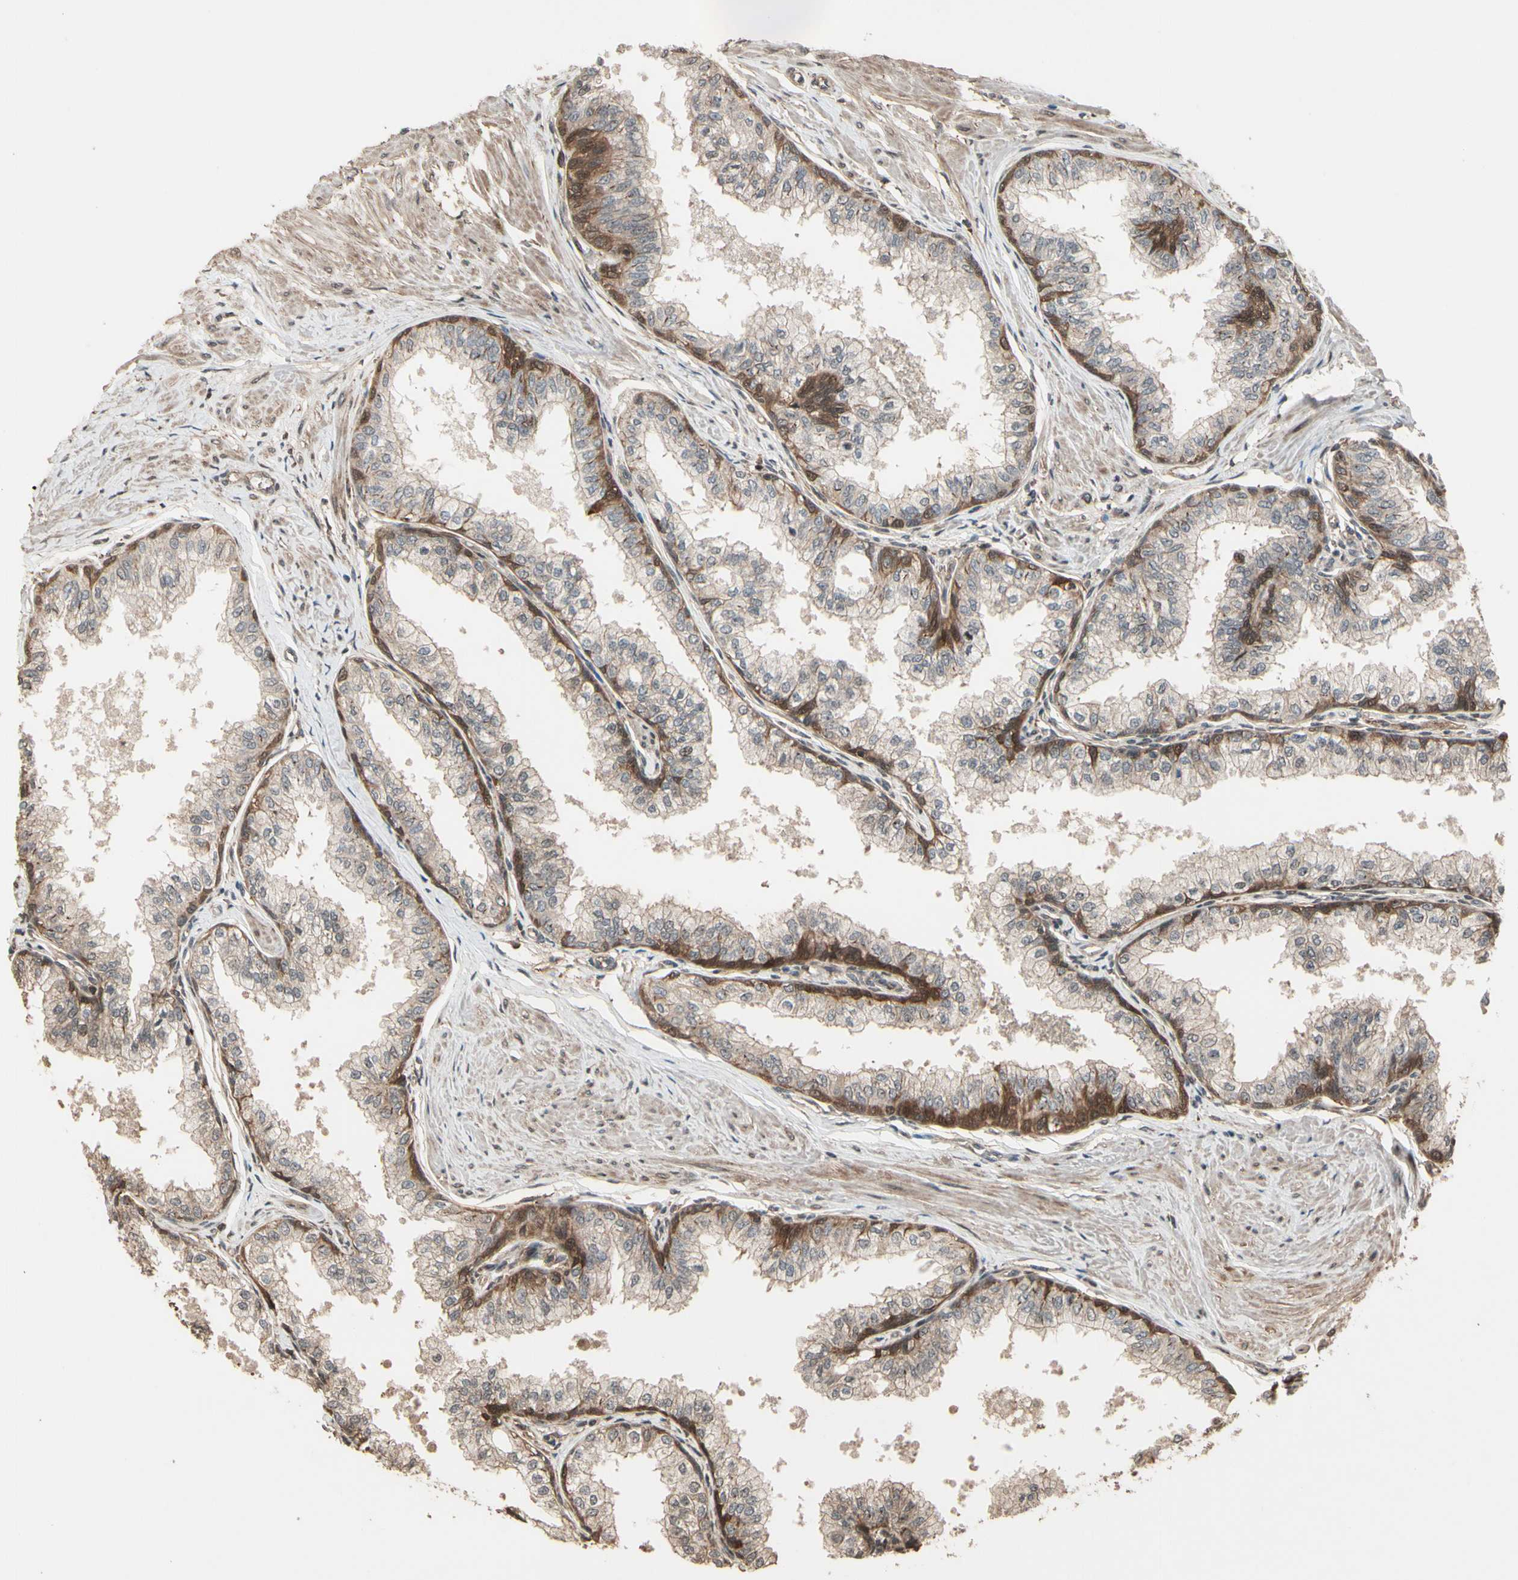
{"staining": {"intensity": "weak", "quantity": "25%-75%", "location": "cytoplasmic/membranous"}, "tissue": "prostate", "cell_type": "Glandular cells", "image_type": "normal", "snomed": [{"axis": "morphology", "description": "Normal tissue, NOS"}, {"axis": "topography", "description": "Prostate"}, {"axis": "topography", "description": "Seminal veicle"}], "caption": "A histopathology image of human prostate stained for a protein exhibits weak cytoplasmic/membranous brown staining in glandular cells. The staining is performed using DAB brown chromogen to label protein expression. The nuclei are counter-stained blue using hematoxylin.", "gene": "CSF1R", "patient": {"sex": "male", "age": 60}}